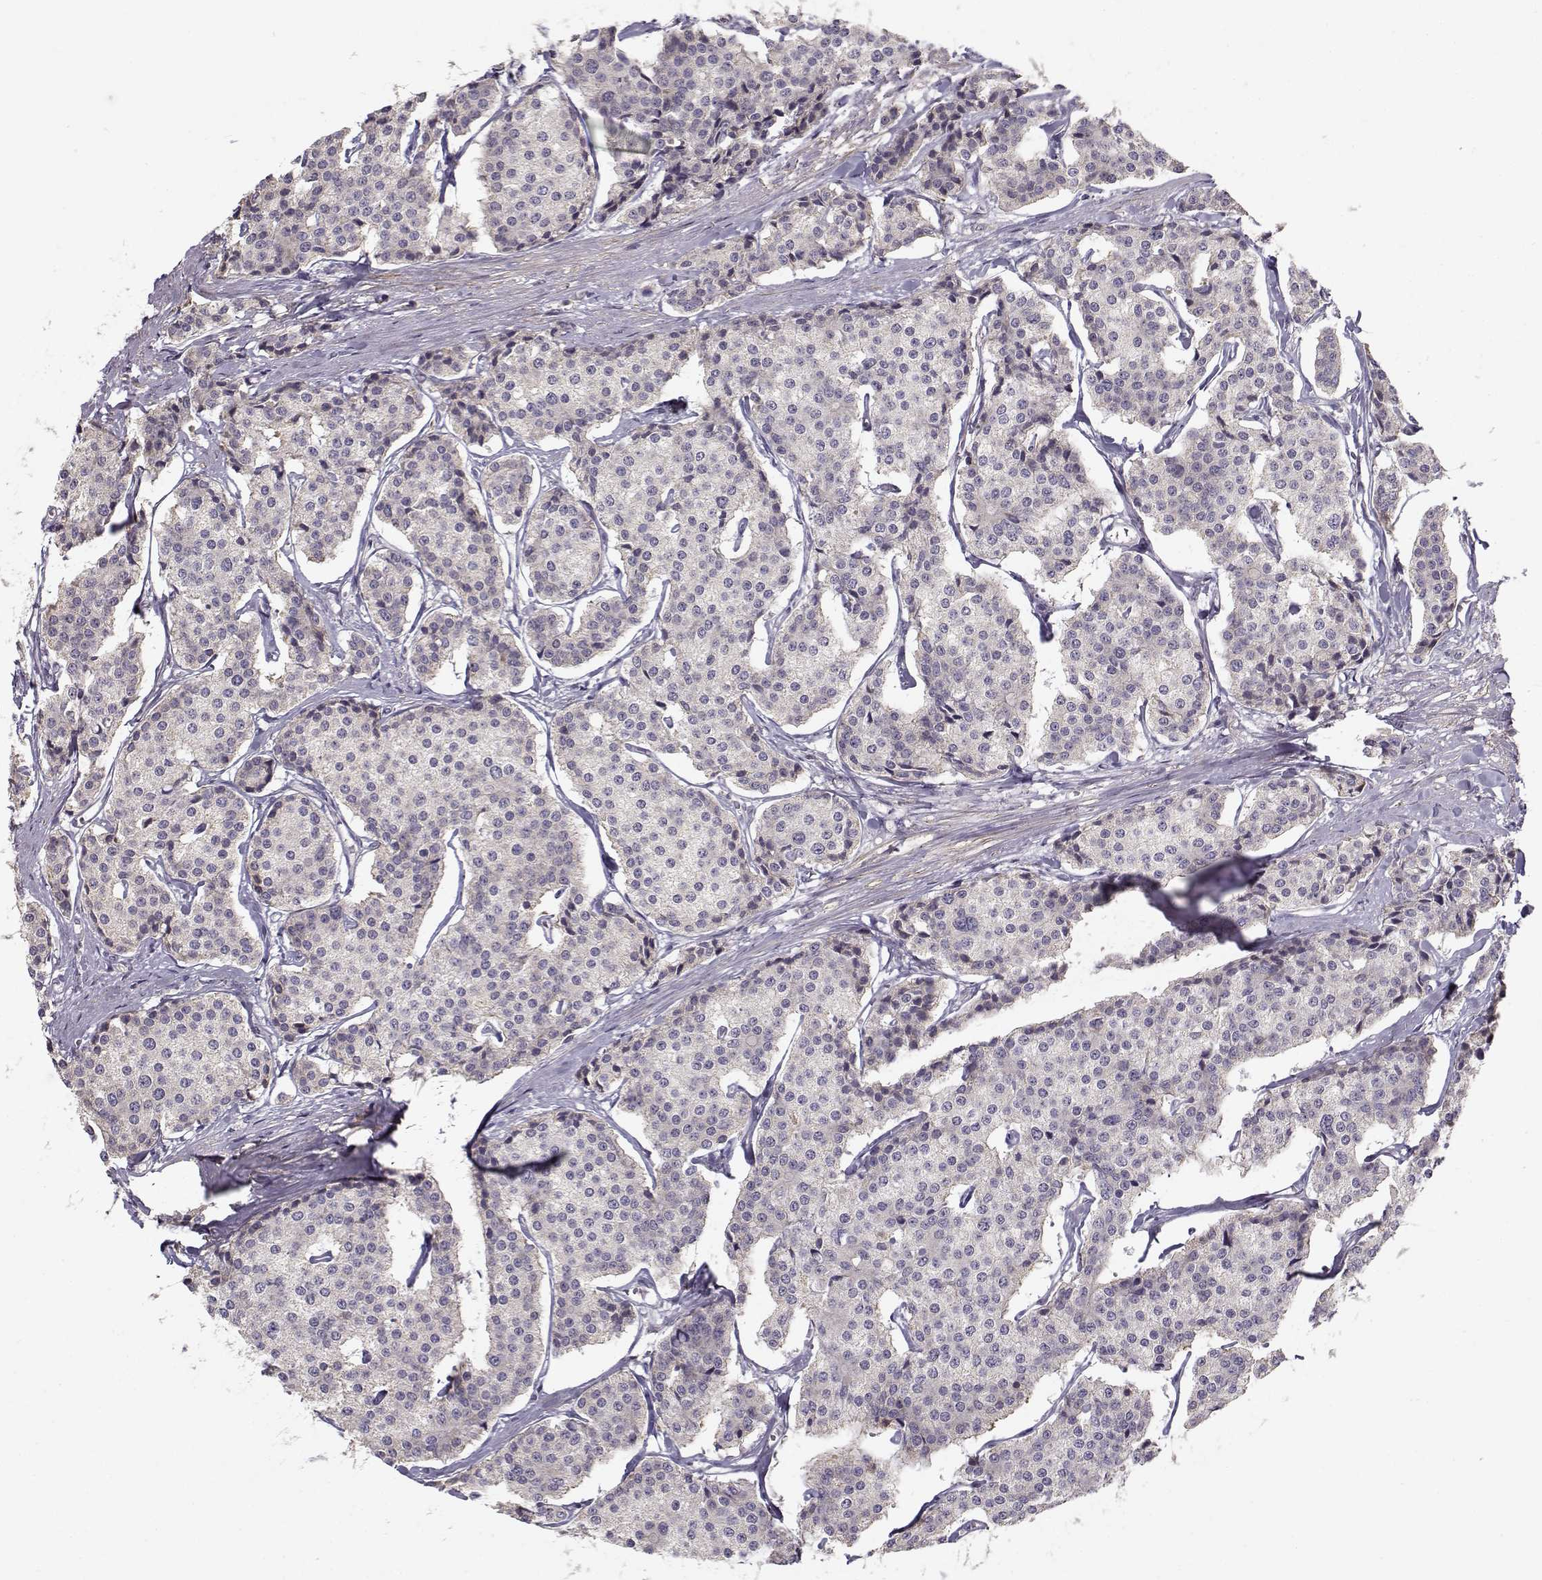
{"staining": {"intensity": "negative", "quantity": "none", "location": "none"}, "tissue": "carcinoid", "cell_type": "Tumor cells", "image_type": "cancer", "snomed": [{"axis": "morphology", "description": "Carcinoid, malignant, NOS"}, {"axis": "topography", "description": "Small intestine"}], "caption": "IHC of human carcinoid displays no expression in tumor cells.", "gene": "ENTPD8", "patient": {"sex": "female", "age": 65}}